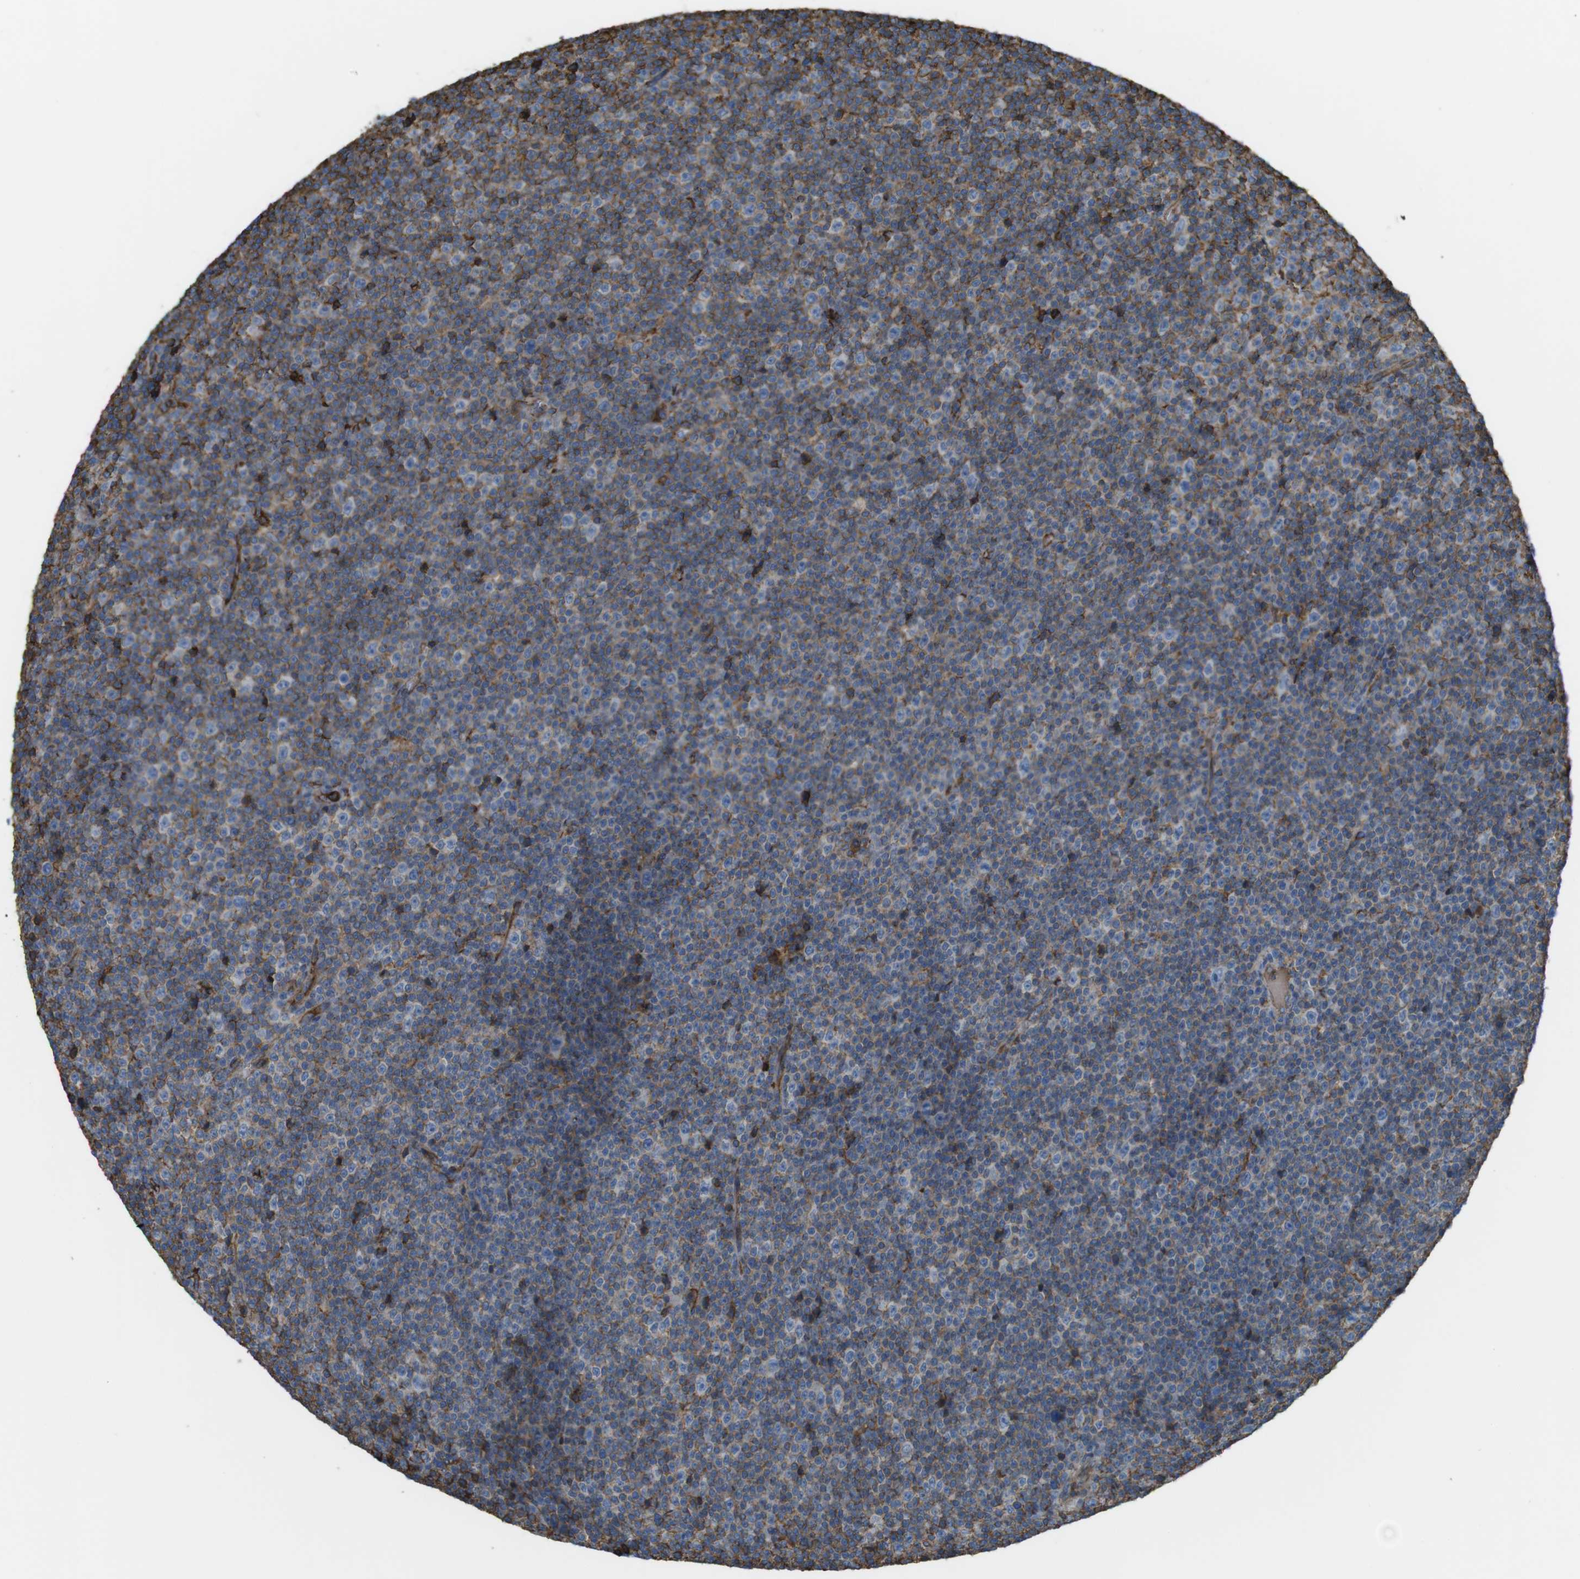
{"staining": {"intensity": "moderate", "quantity": "<25%", "location": "cytoplasmic/membranous"}, "tissue": "lymphoma", "cell_type": "Tumor cells", "image_type": "cancer", "snomed": [{"axis": "morphology", "description": "Malignant lymphoma, non-Hodgkin's type, Low grade"}, {"axis": "topography", "description": "Lymph node"}], "caption": "Moderate cytoplasmic/membranous staining for a protein is appreciated in about <25% of tumor cells of low-grade malignant lymphoma, non-Hodgkin's type using immunohistochemistry.", "gene": "LTBP4", "patient": {"sex": "female", "age": 67}}